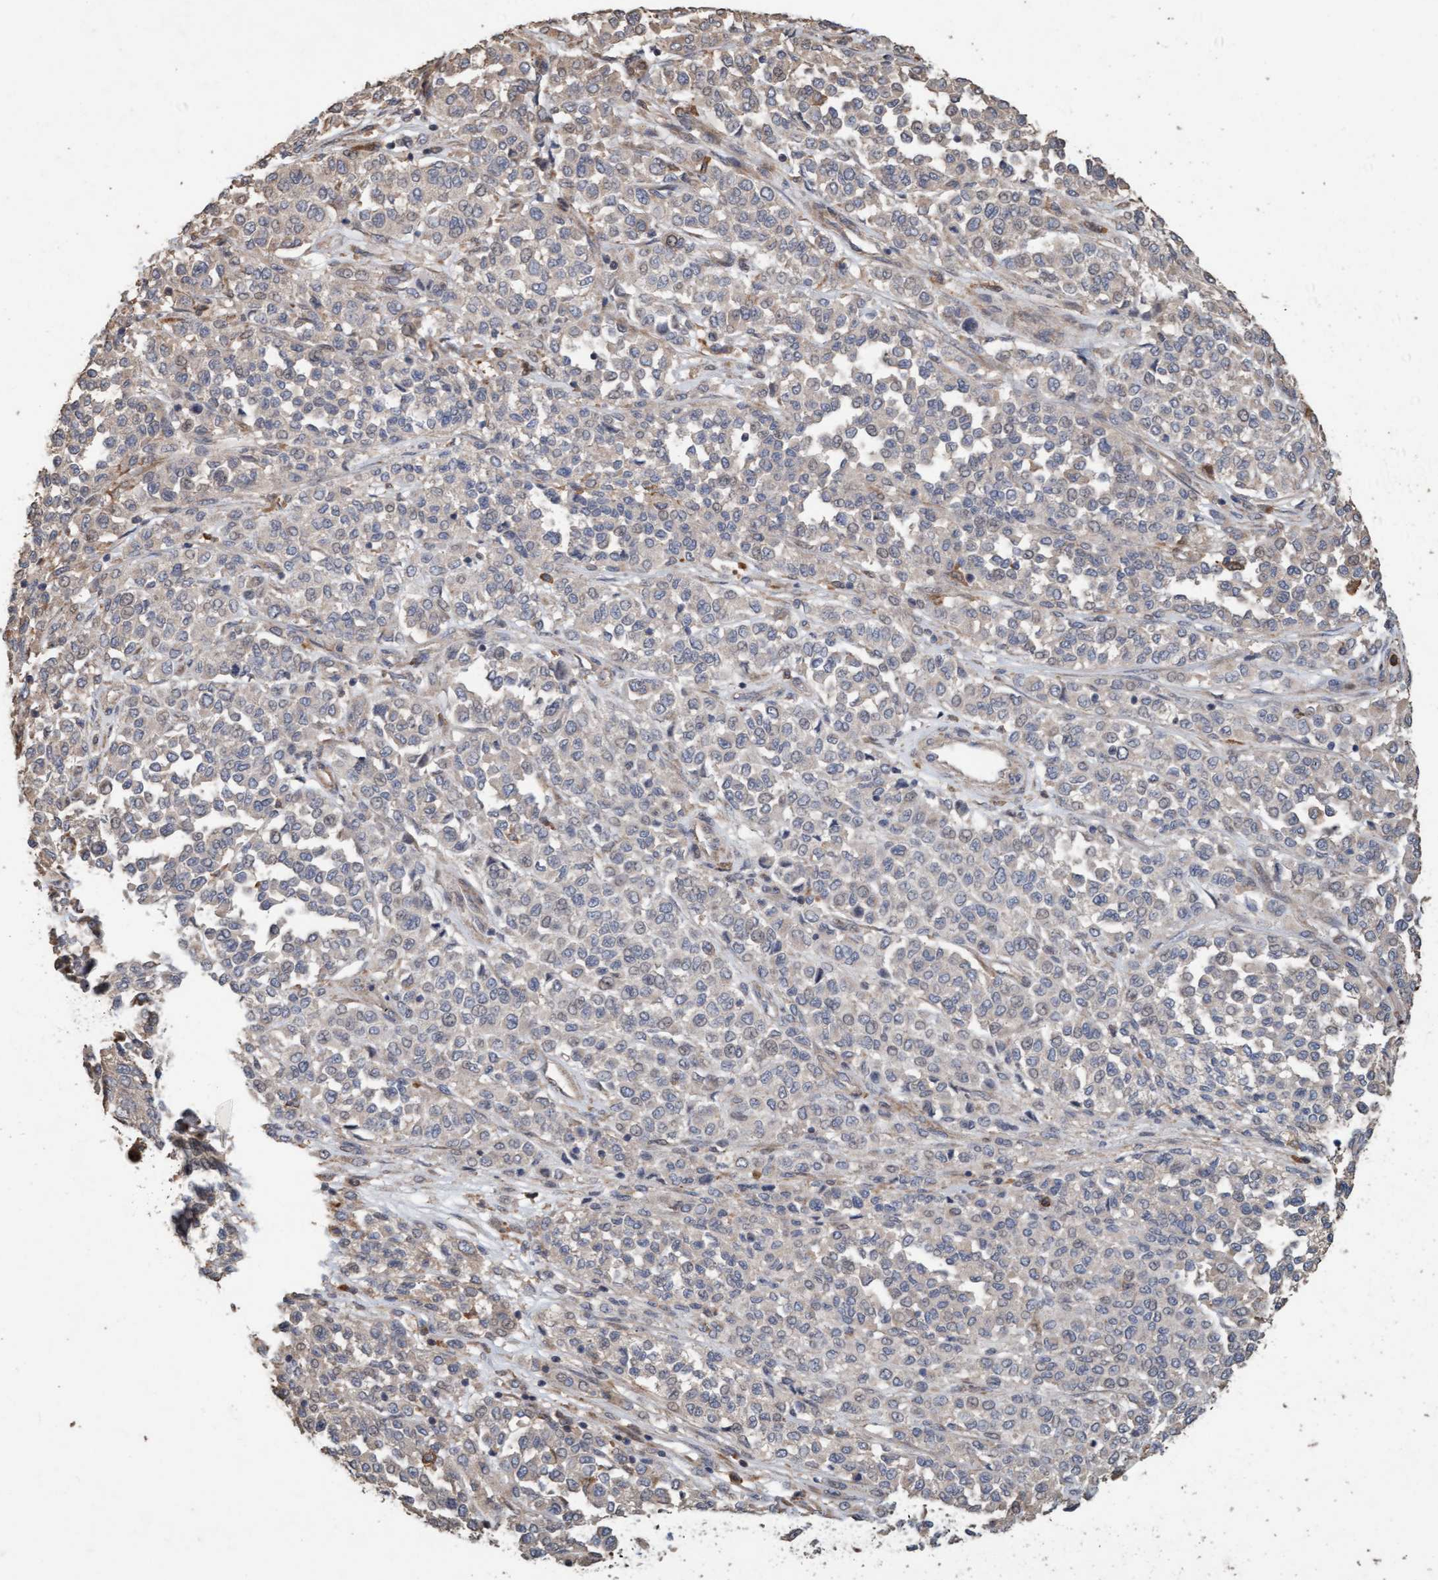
{"staining": {"intensity": "weak", "quantity": "<25%", "location": "cytoplasmic/membranous"}, "tissue": "melanoma", "cell_type": "Tumor cells", "image_type": "cancer", "snomed": [{"axis": "morphology", "description": "Malignant melanoma, Metastatic site"}, {"axis": "topography", "description": "Pancreas"}], "caption": "This histopathology image is of melanoma stained with immunohistochemistry (IHC) to label a protein in brown with the nuclei are counter-stained blue. There is no positivity in tumor cells.", "gene": "LONRF1", "patient": {"sex": "female", "age": 30}}